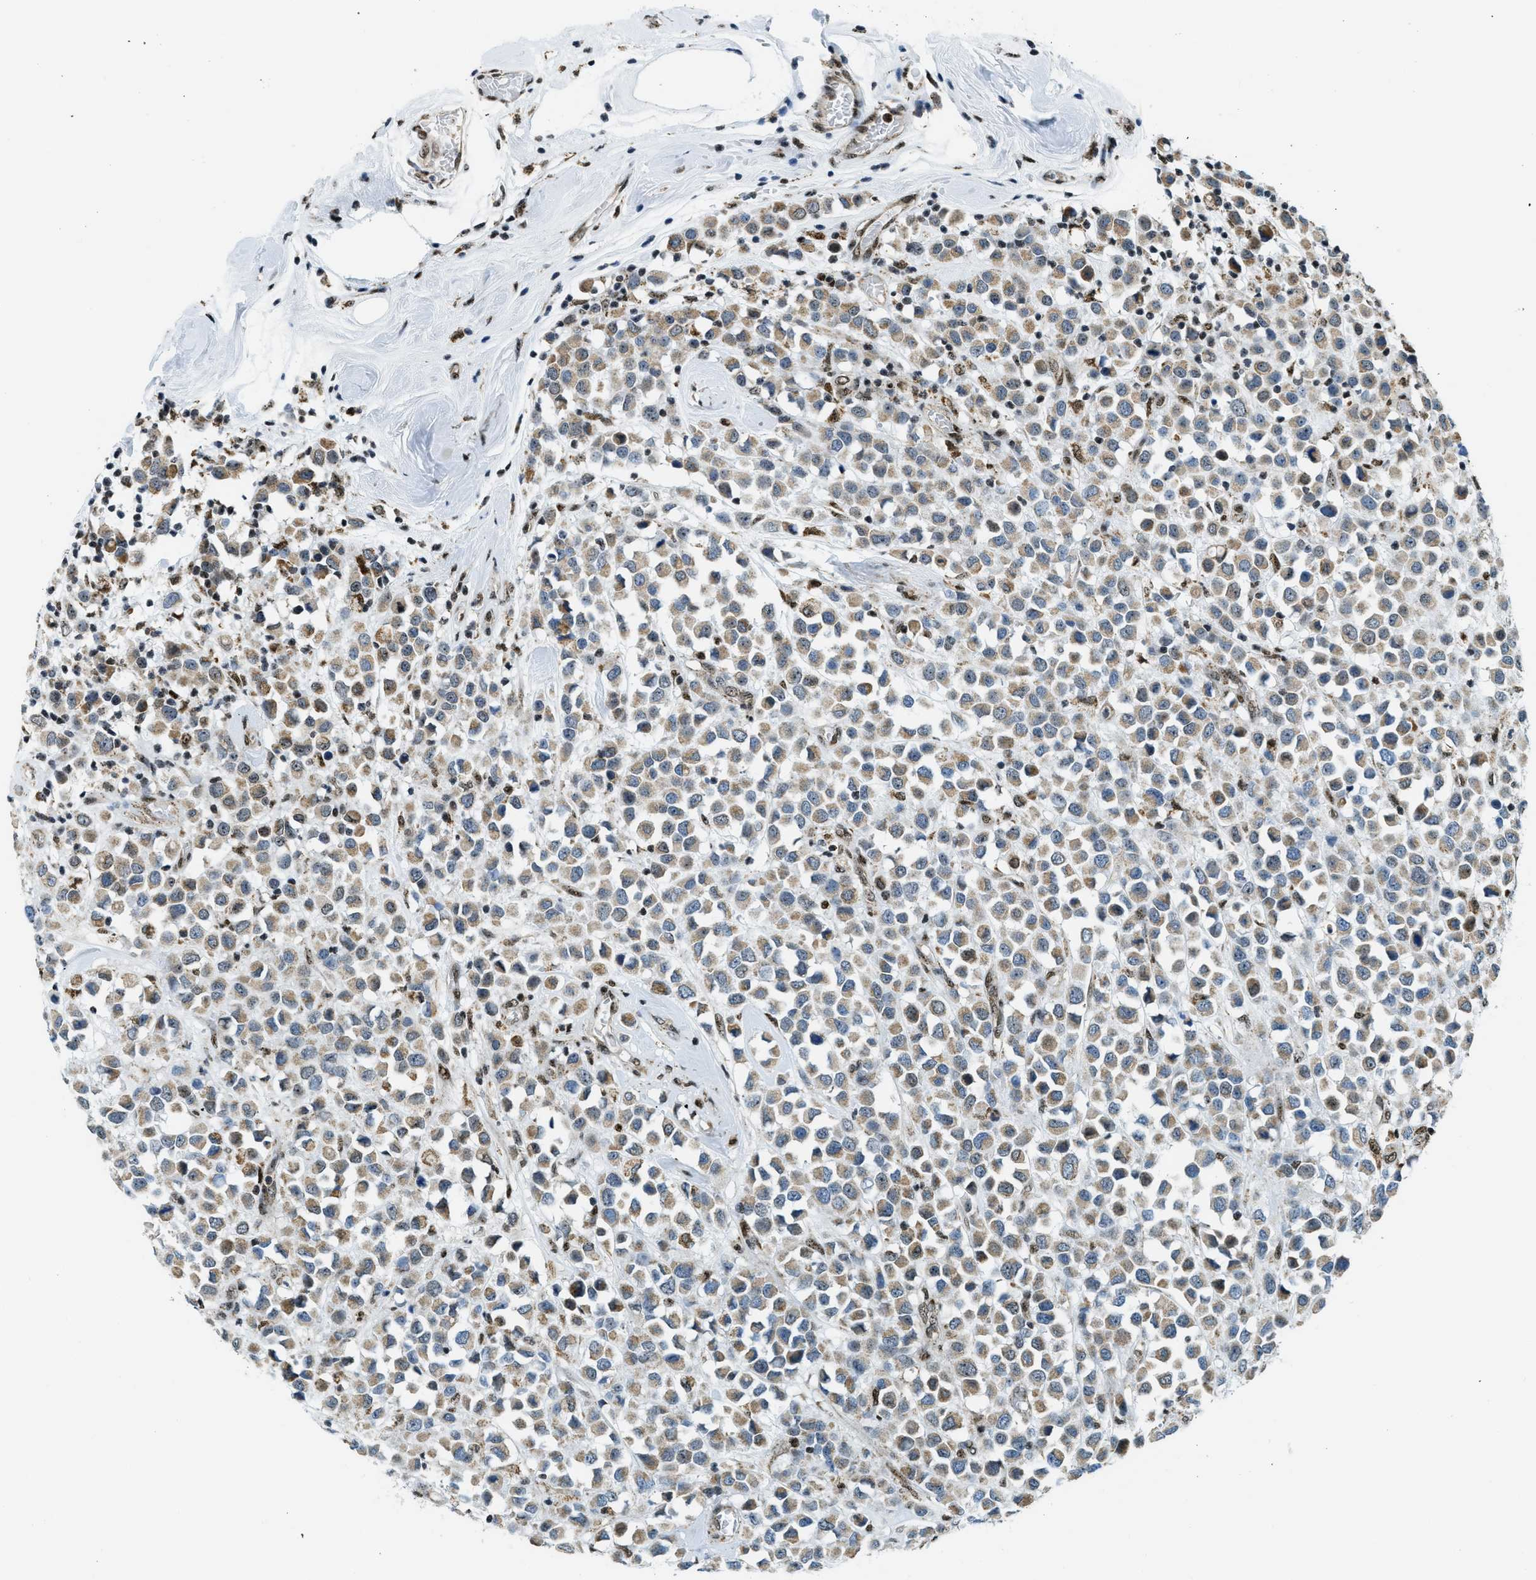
{"staining": {"intensity": "moderate", "quantity": ">75%", "location": "cytoplasmic/membranous"}, "tissue": "breast cancer", "cell_type": "Tumor cells", "image_type": "cancer", "snomed": [{"axis": "morphology", "description": "Duct carcinoma"}, {"axis": "topography", "description": "Breast"}], "caption": "Immunohistochemical staining of intraductal carcinoma (breast) reveals medium levels of moderate cytoplasmic/membranous staining in about >75% of tumor cells.", "gene": "SP100", "patient": {"sex": "female", "age": 61}}